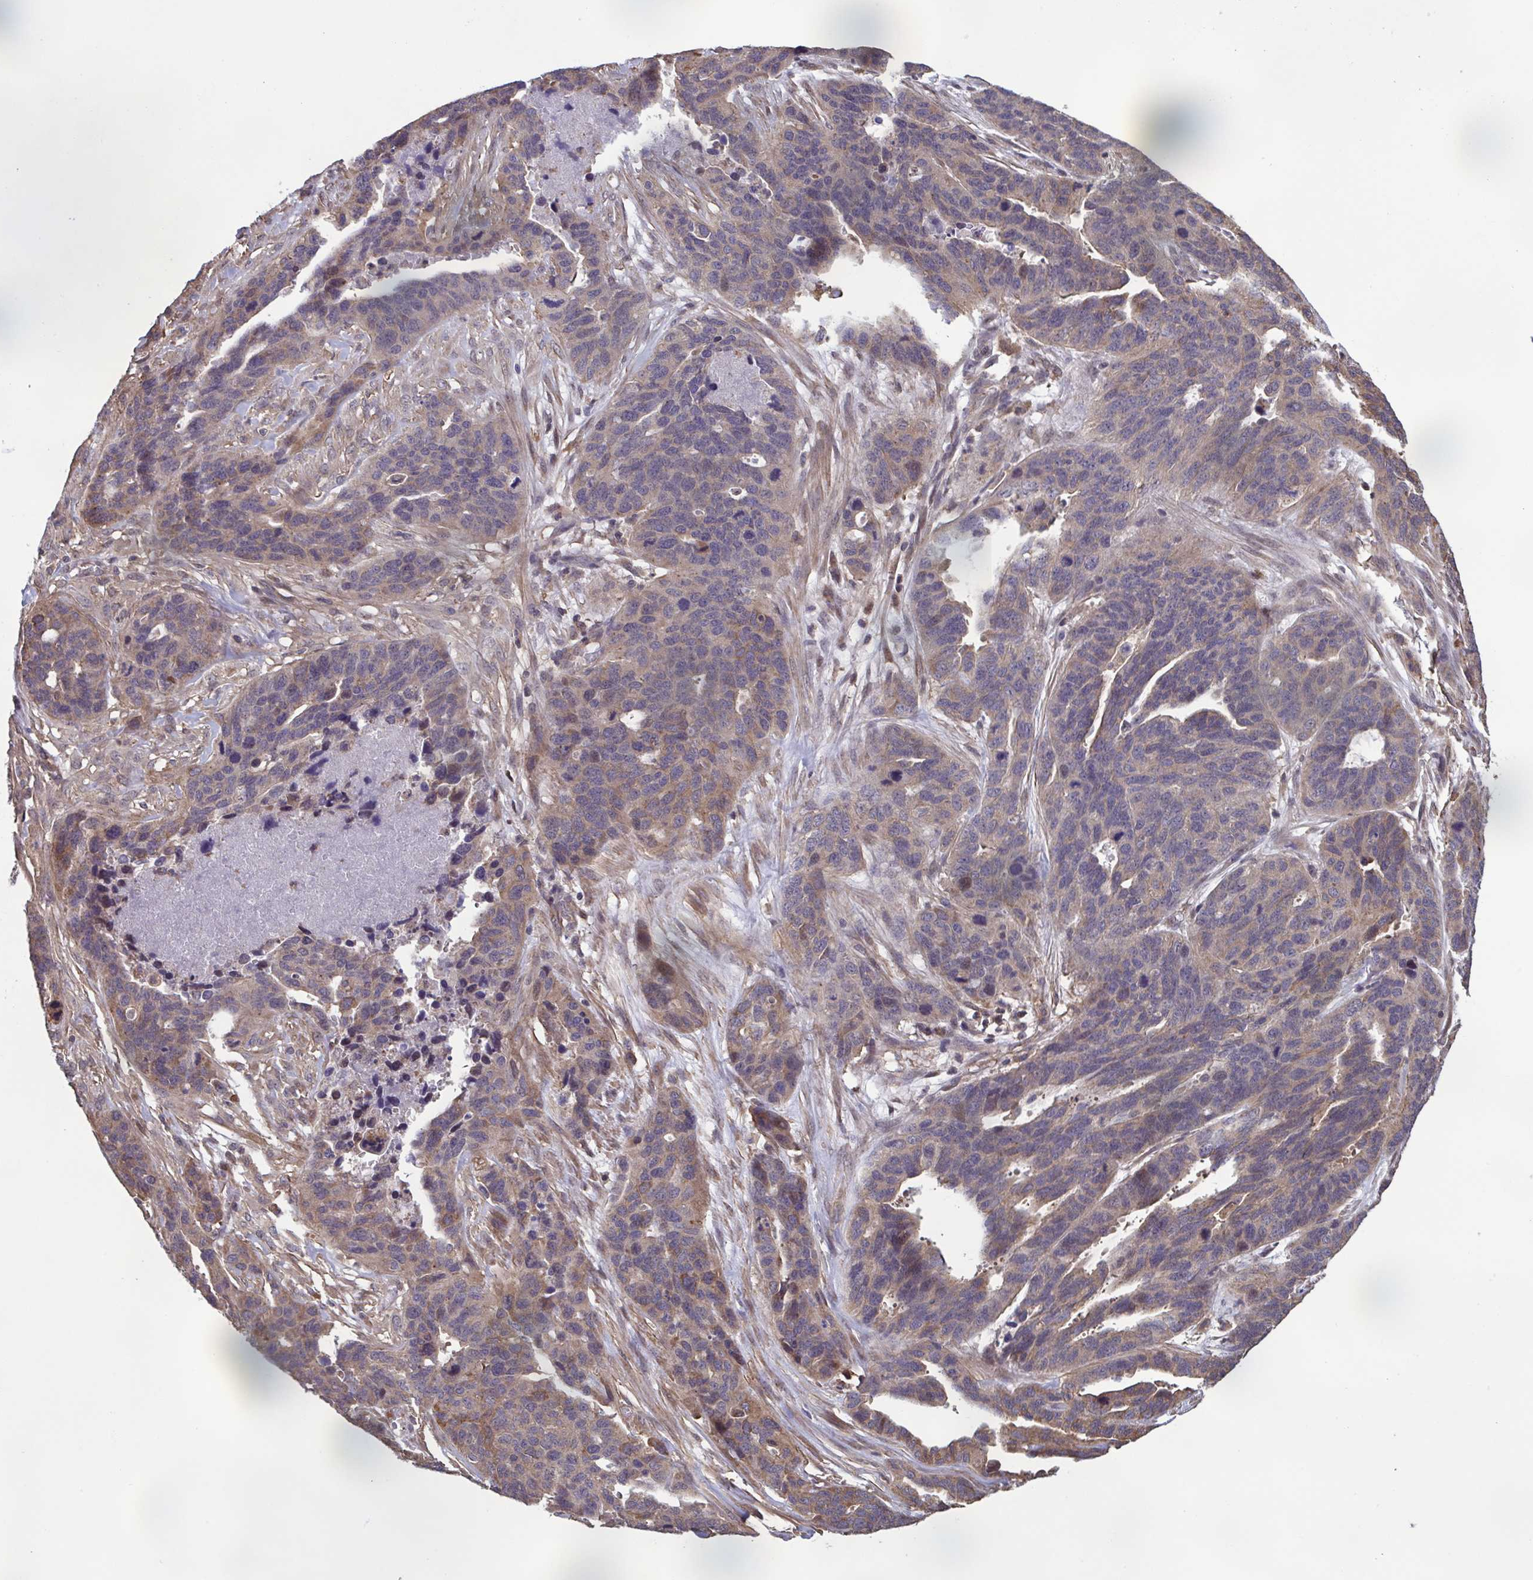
{"staining": {"intensity": "weak", "quantity": "25%-75%", "location": "cytoplasmic/membranous"}, "tissue": "ovarian cancer", "cell_type": "Tumor cells", "image_type": "cancer", "snomed": [{"axis": "morphology", "description": "Cystadenocarcinoma, serous, NOS"}, {"axis": "topography", "description": "Ovary"}], "caption": "DAB immunohistochemical staining of serous cystadenocarcinoma (ovarian) displays weak cytoplasmic/membranous protein positivity in about 25%-75% of tumor cells. (Brightfield microscopy of DAB IHC at high magnification).", "gene": "ZNF200", "patient": {"sex": "female", "age": 64}}